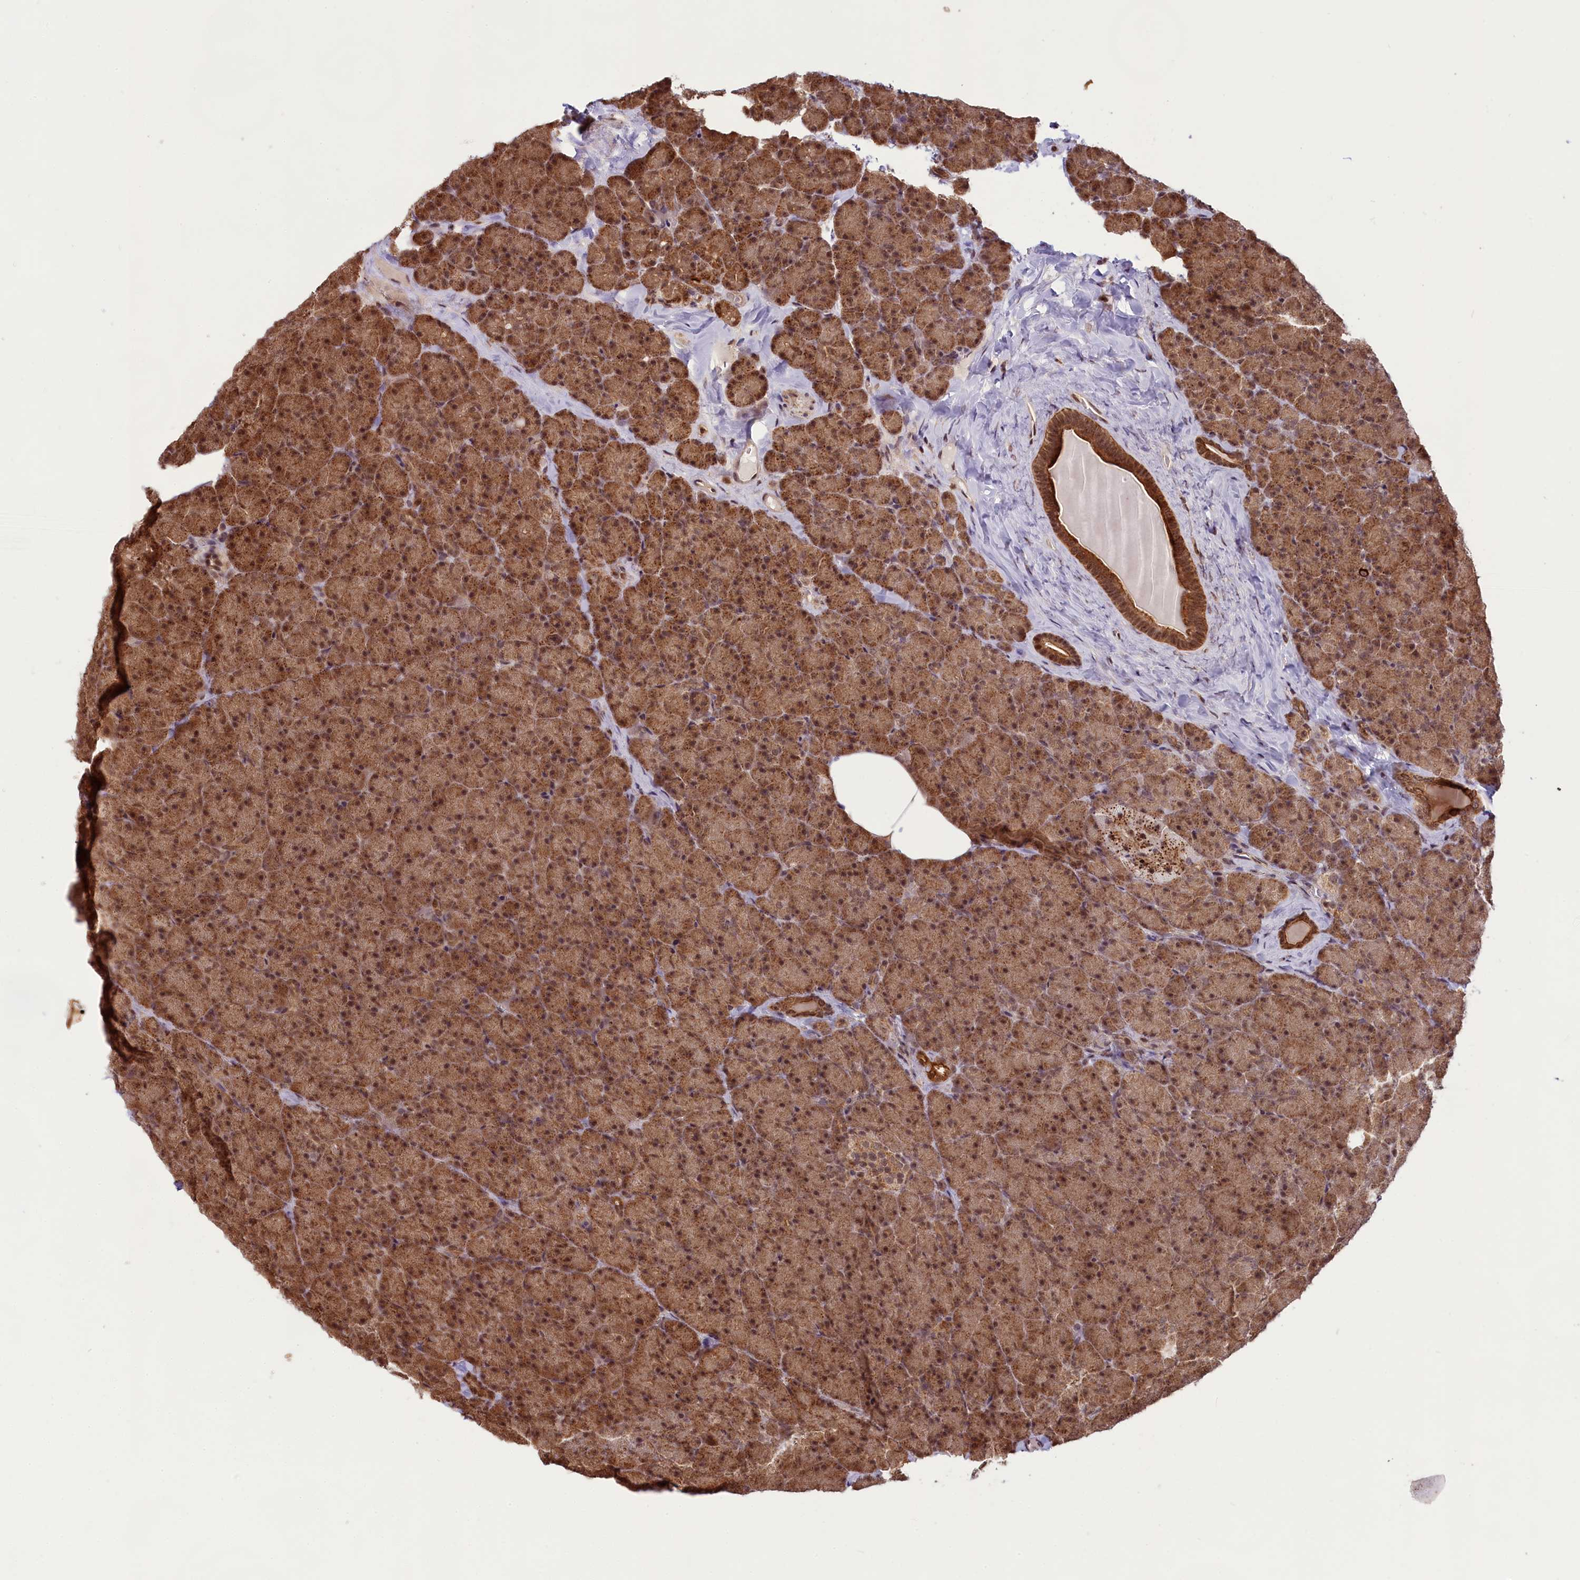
{"staining": {"intensity": "moderate", "quantity": ">75%", "location": "cytoplasmic/membranous,nuclear"}, "tissue": "pancreas", "cell_type": "Exocrine glandular cells", "image_type": "normal", "snomed": [{"axis": "morphology", "description": "Normal tissue, NOS"}, {"axis": "topography", "description": "Pancreas"}], "caption": "IHC micrograph of unremarkable human pancreas stained for a protein (brown), which shows medium levels of moderate cytoplasmic/membranous,nuclear expression in about >75% of exocrine glandular cells.", "gene": "CARD8", "patient": {"sex": "male", "age": 36}}